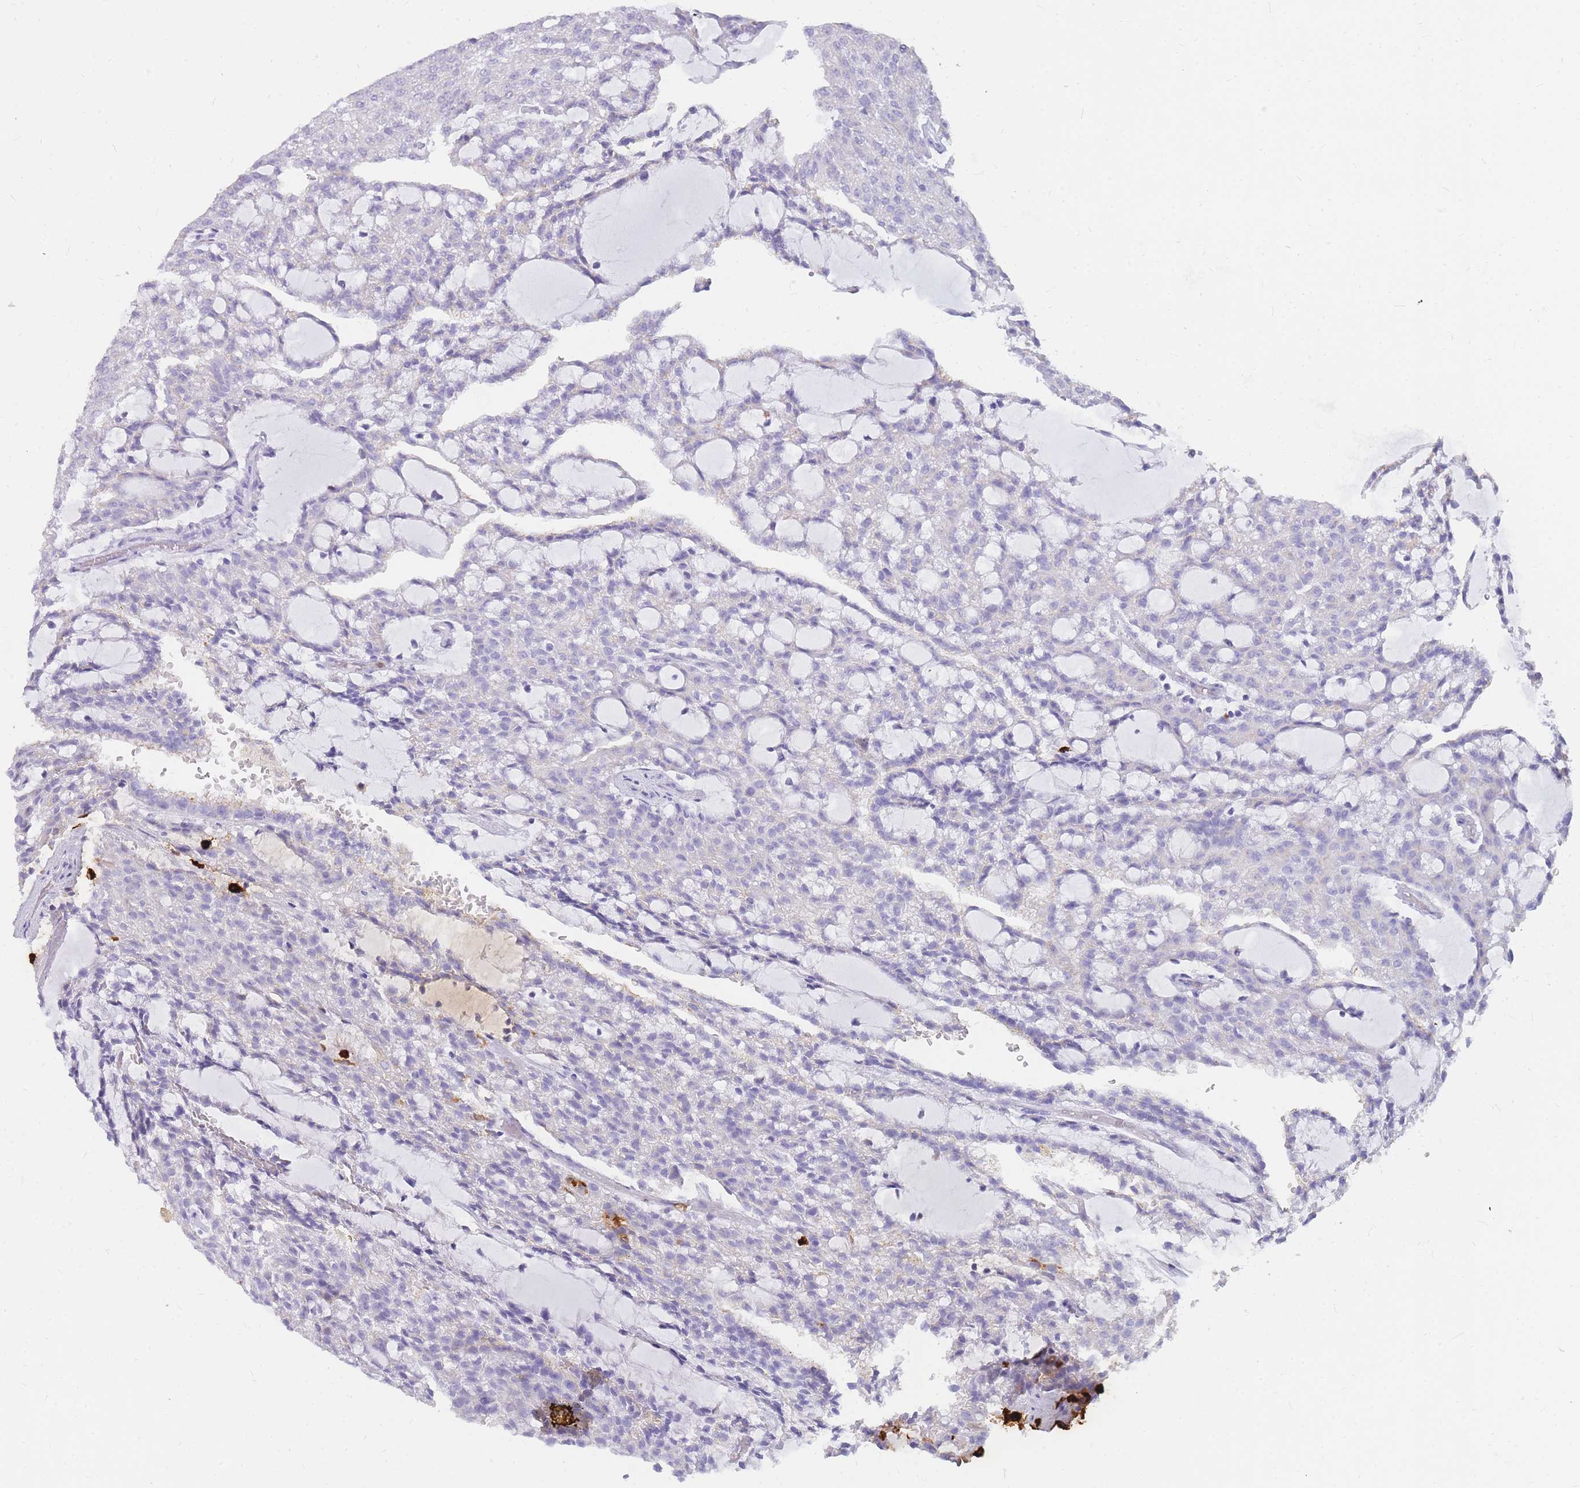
{"staining": {"intensity": "negative", "quantity": "none", "location": "none"}, "tissue": "renal cancer", "cell_type": "Tumor cells", "image_type": "cancer", "snomed": [{"axis": "morphology", "description": "Adenocarcinoma, NOS"}, {"axis": "topography", "description": "Kidney"}], "caption": "High power microscopy micrograph of an IHC image of renal cancer (adenocarcinoma), revealing no significant staining in tumor cells.", "gene": "TPSAB1", "patient": {"sex": "male", "age": 63}}